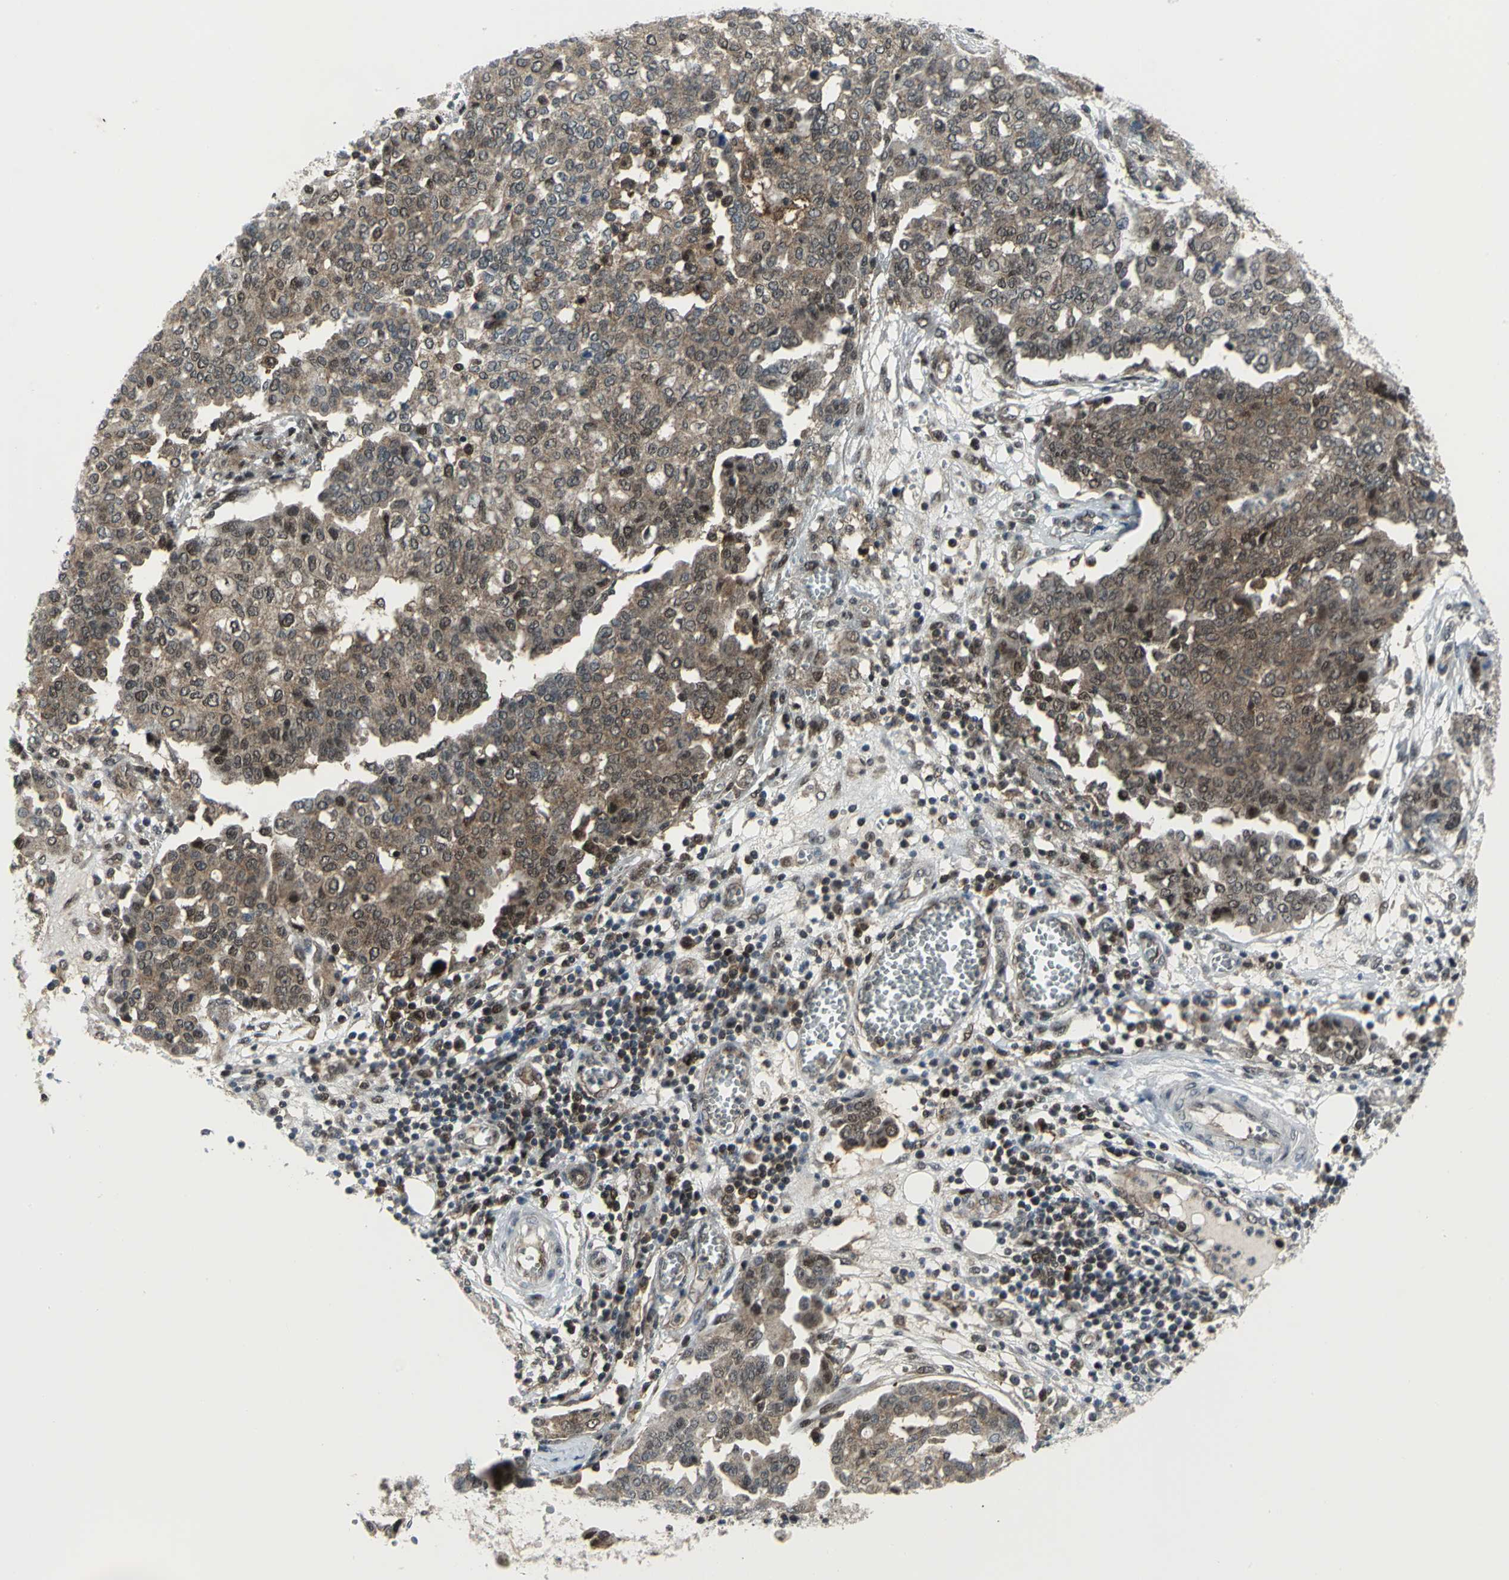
{"staining": {"intensity": "moderate", "quantity": "25%-75%", "location": "cytoplasmic/membranous,nuclear"}, "tissue": "ovarian cancer", "cell_type": "Tumor cells", "image_type": "cancer", "snomed": [{"axis": "morphology", "description": "Cystadenocarcinoma, serous, NOS"}, {"axis": "topography", "description": "Soft tissue"}, {"axis": "topography", "description": "Ovary"}], "caption": "DAB immunohistochemical staining of human ovarian cancer (serous cystadenocarcinoma) reveals moderate cytoplasmic/membranous and nuclear protein staining in about 25%-75% of tumor cells.", "gene": "PSMA4", "patient": {"sex": "female", "age": 57}}